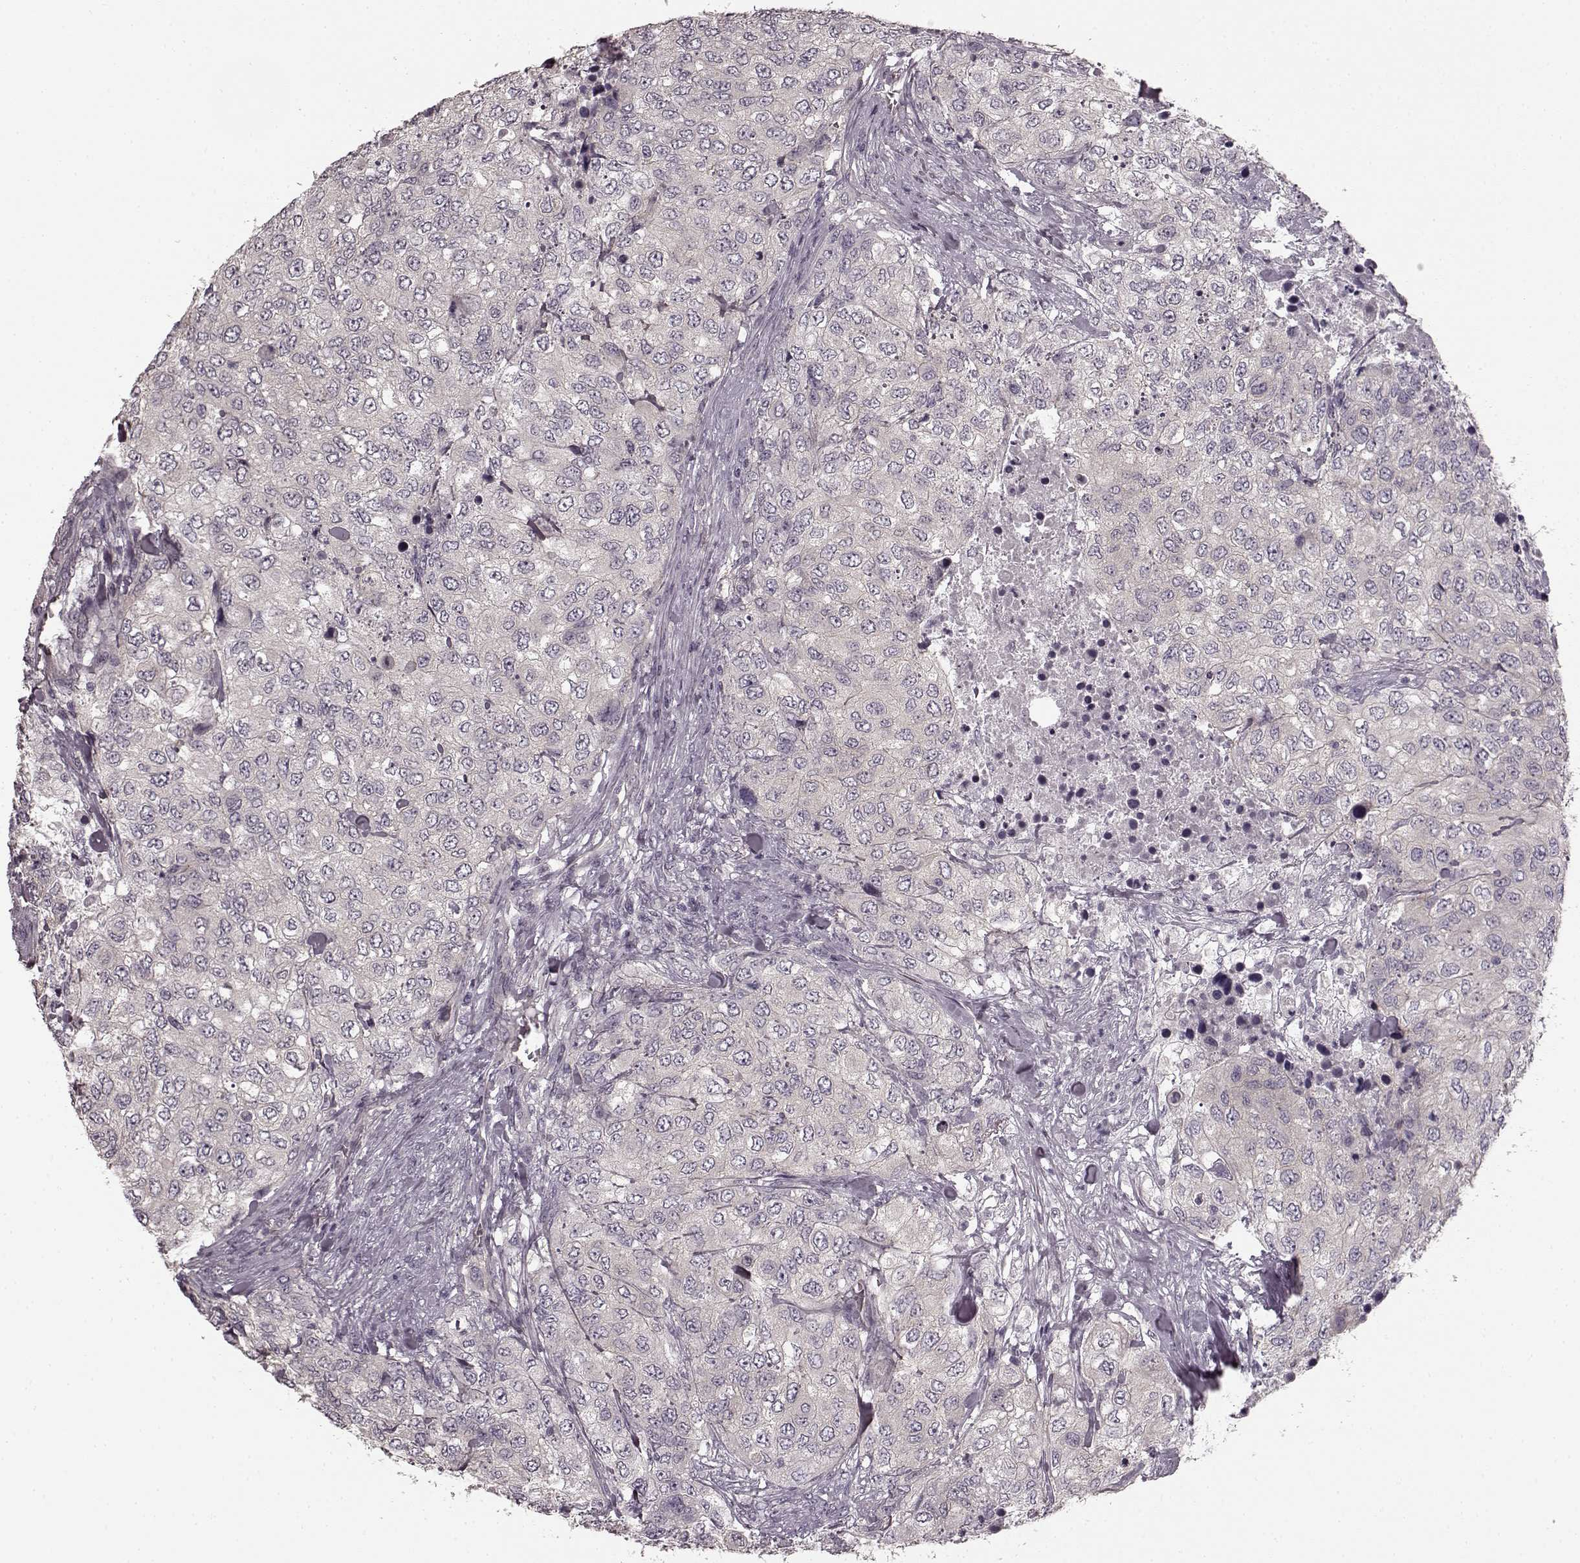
{"staining": {"intensity": "negative", "quantity": "none", "location": "none"}, "tissue": "urothelial cancer", "cell_type": "Tumor cells", "image_type": "cancer", "snomed": [{"axis": "morphology", "description": "Urothelial carcinoma, High grade"}, {"axis": "topography", "description": "Urinary bladder"}], "caption": "Tumor cells show no significant protein expression in high-grade urothelial carcinoma.", "gene": "PRKCE", "patient": {"sex": "female", "age": 78}}